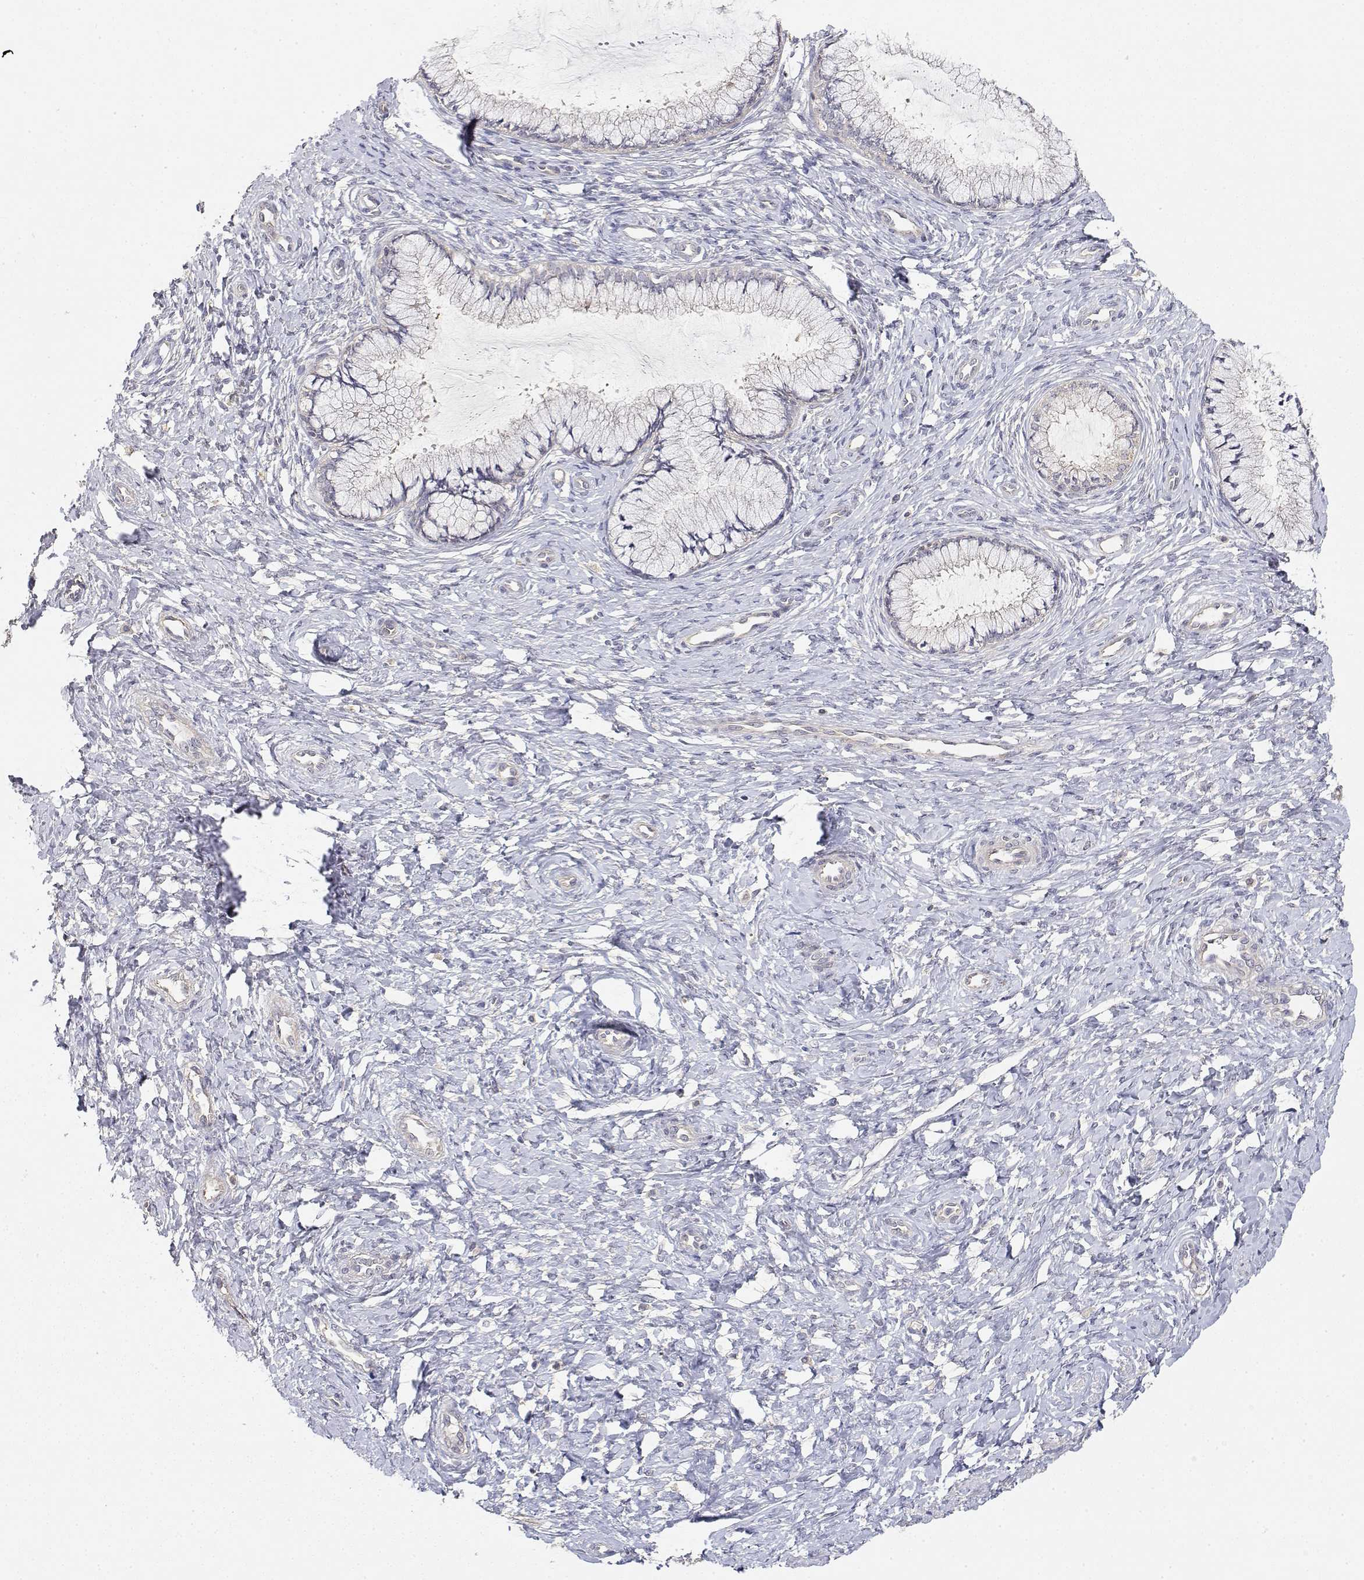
{"staining": {"intensity": "negative", "quantity": "none", "location": "none"}, "tissue": "cervix", "cell_type": "Glandular cells", "image_type": "normal", "snomed": [{"axis": "morphology", "description": "Normal tissue, NOS"}, {"axis": "topography", "description": "Cervix"}], "caption": "Immunohistochemical staining of benign cervix reveals no significant staining in glandular cells.", "gene": "LONRF3", "patient": {"sex": "female", "age": 37}}